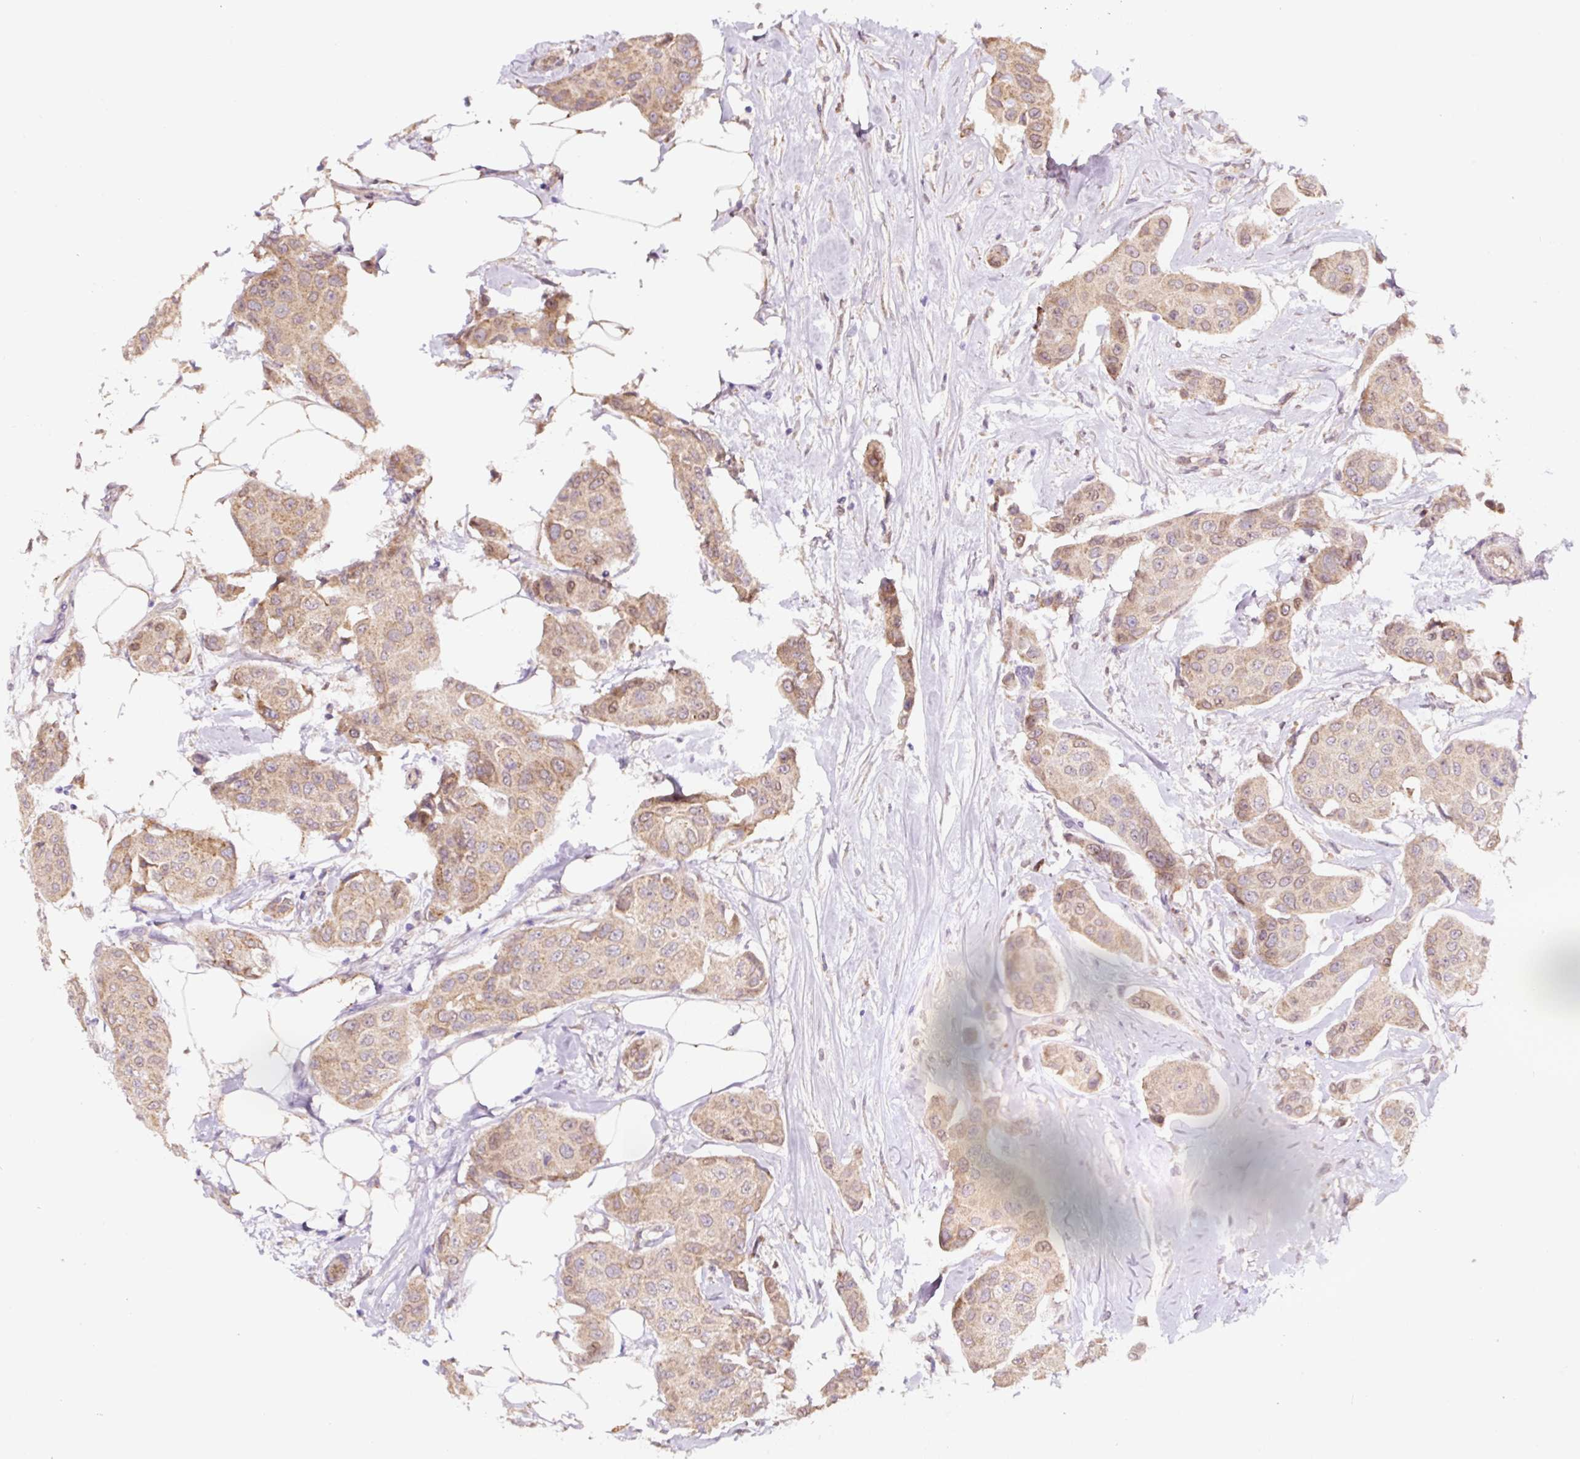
{"staining": {"intensity": "weak", "quantity": ">75%", "location": "cytoplasmic/membranous,nuclear"}, "tissue": "breast cancer", "cell_type": "Tumor cells", "image_type": "cancer", "snomed": [{"axis": "morphology", "description": "Duct carcinoma"}, {"axis": "topography", "description": "Breast"}, {"axis": "topography", "description": "Lymph node"}], "caption": "Weak cytoplasmic/membranous and nuclear positivity is identified in approximately >75% of tumor cells in breast cancer.", "gene": "ASRGL1", "patient": {"sex": "female", "age": 80}}